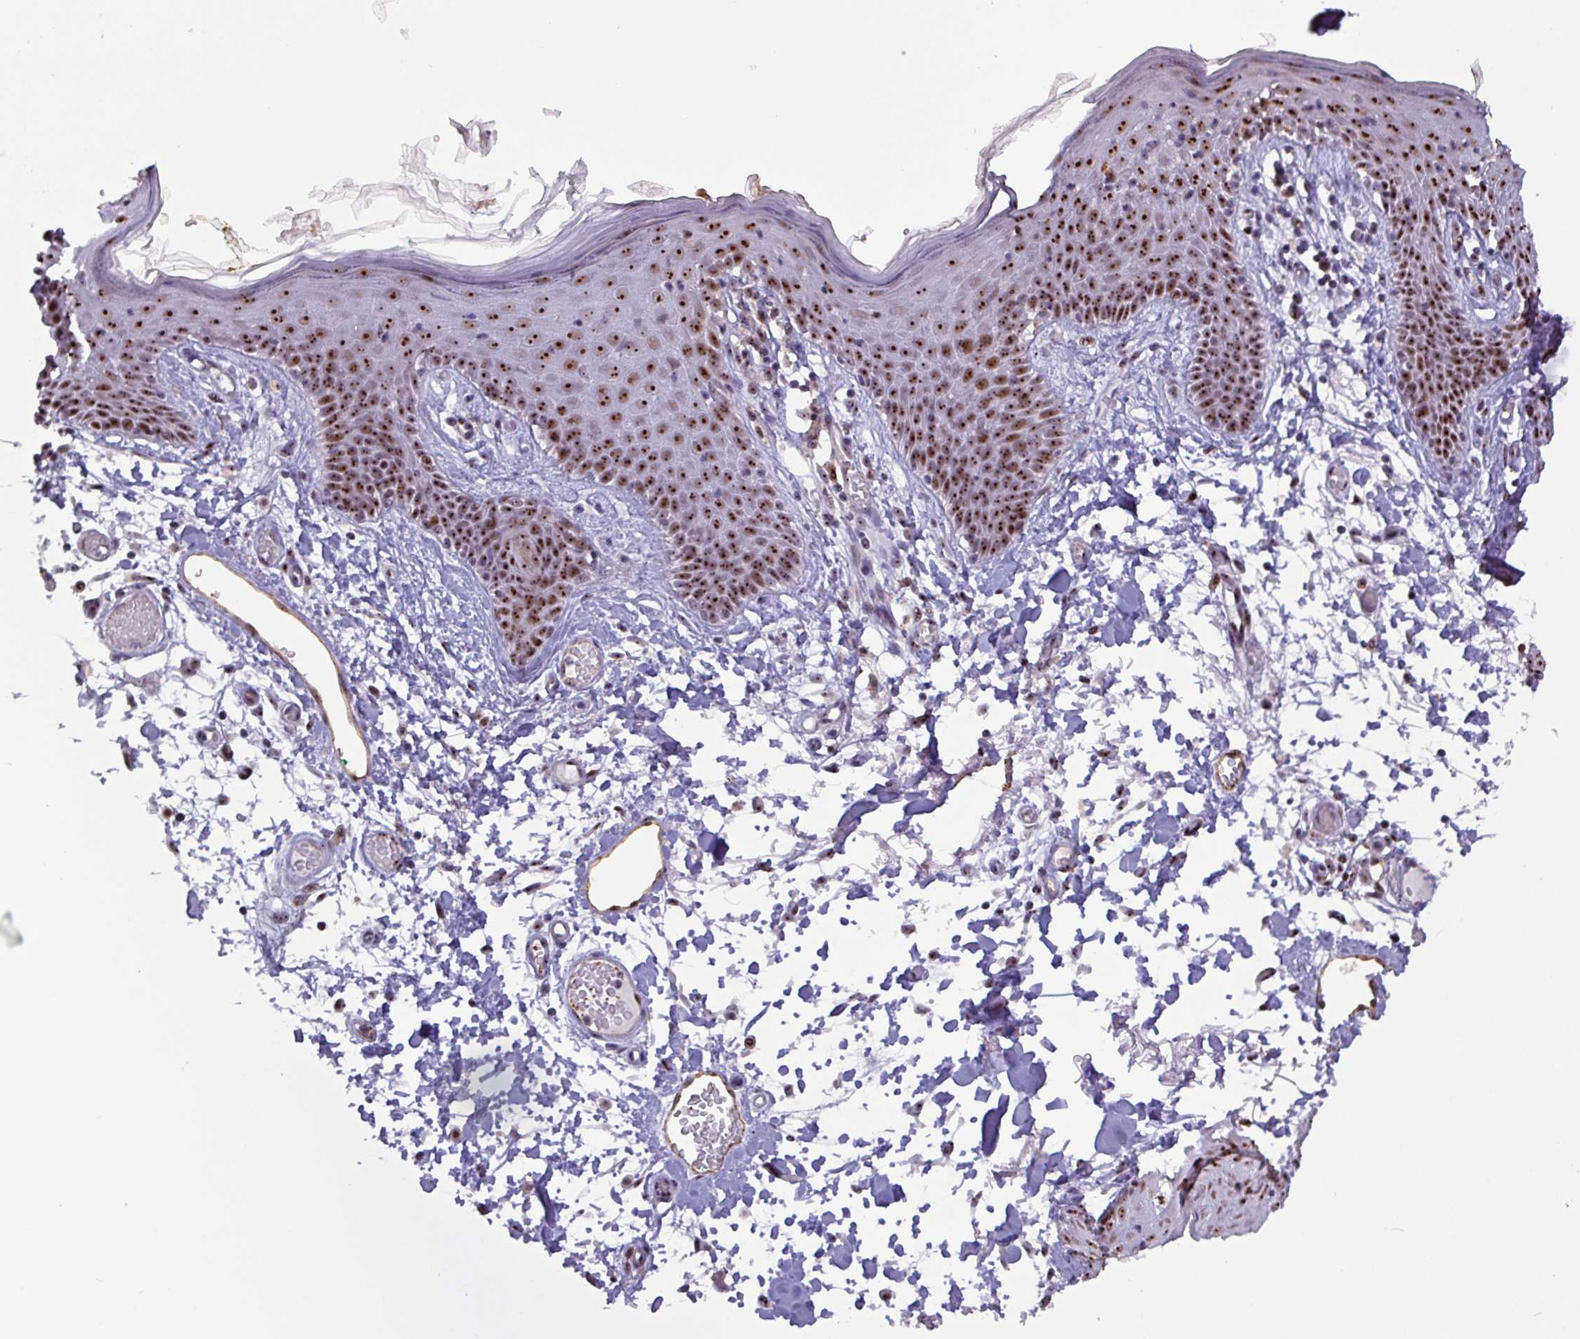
{"staining": {"intensity": "negative", "quantity": "none", "location": "none"}, "tissue": "skin", "cell_type": "Fibroblasts", "image_type": "normal", "snomed": [{"axis": "morphology", "description": "Normal tissue, NOS"}, {"axis": "topography", "description": "Skin"}], "caption": "This is an immunohistochemistry micrograph of benign skin. There is no positivity in fibroblasts.", "gene": "RRN3", "patient": {"sex": "male", "age": 79}}